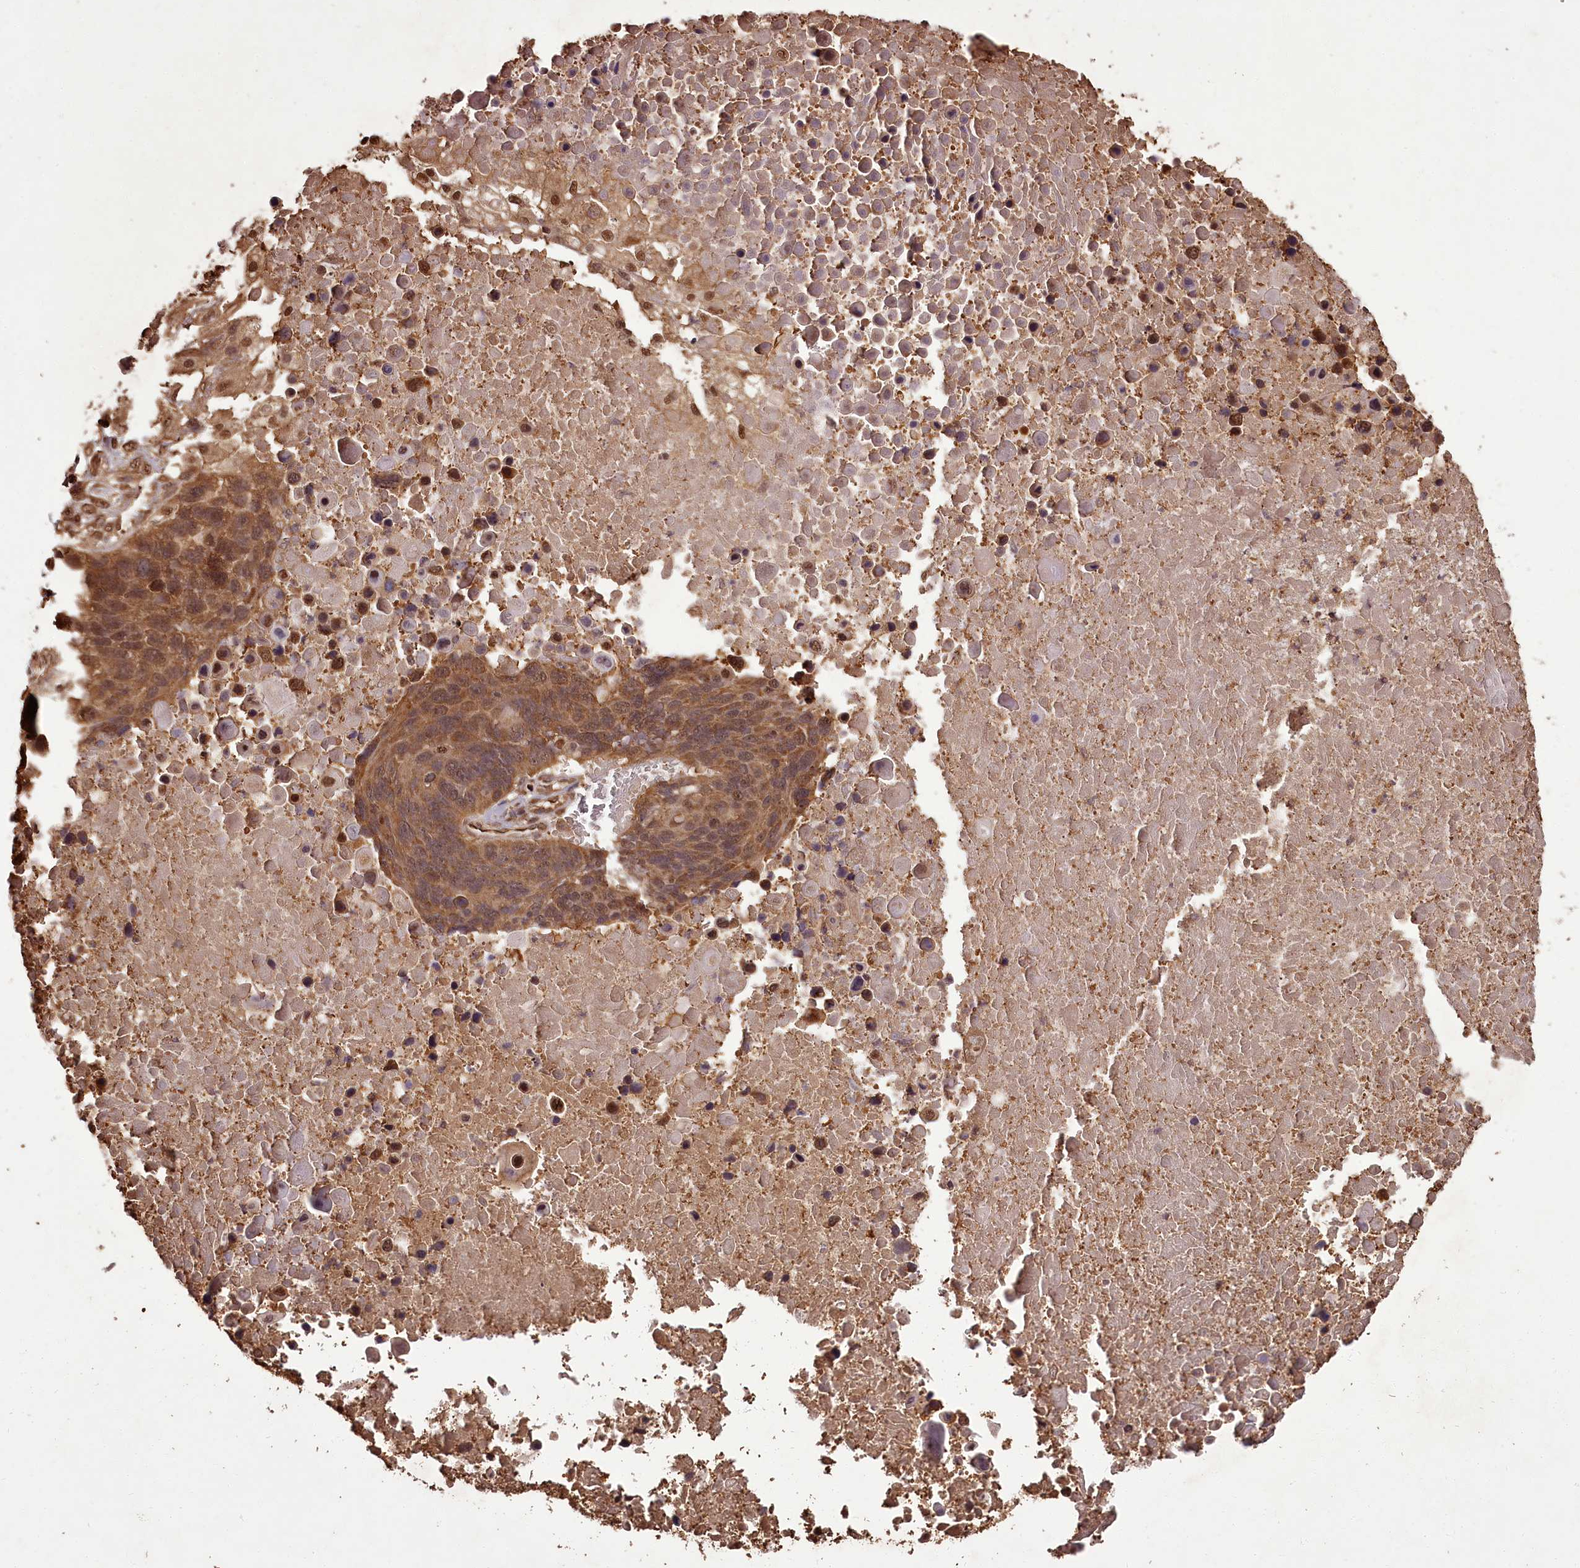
{"staining": {"intensity": "moderate", "quantity": ">75%", "location": "cytoplasmic/membranous,nuclear"}, "tissue": "lung cancer", "cell_type": "Tumor cells", "image_type": "cancer", "snomed": [{"axis": "morphology", "description": "Normal tissue, NOS"}, {"axis": "morphology", "description": "Squamous cell carcinoma, NOS"}, {"axis": "topography", "description": "Lymph node"}, {"axis": "topography", "description": "Lung"}], "caption": "Brown immunohistochemical staining in lung squamous cell carcinoma reveals moderate cytoplasmic/membranous and nuclear staining in about >75% of tumor cells.", "gene": "NPRL2", "patient": {"sex": "male", "age": 66}}